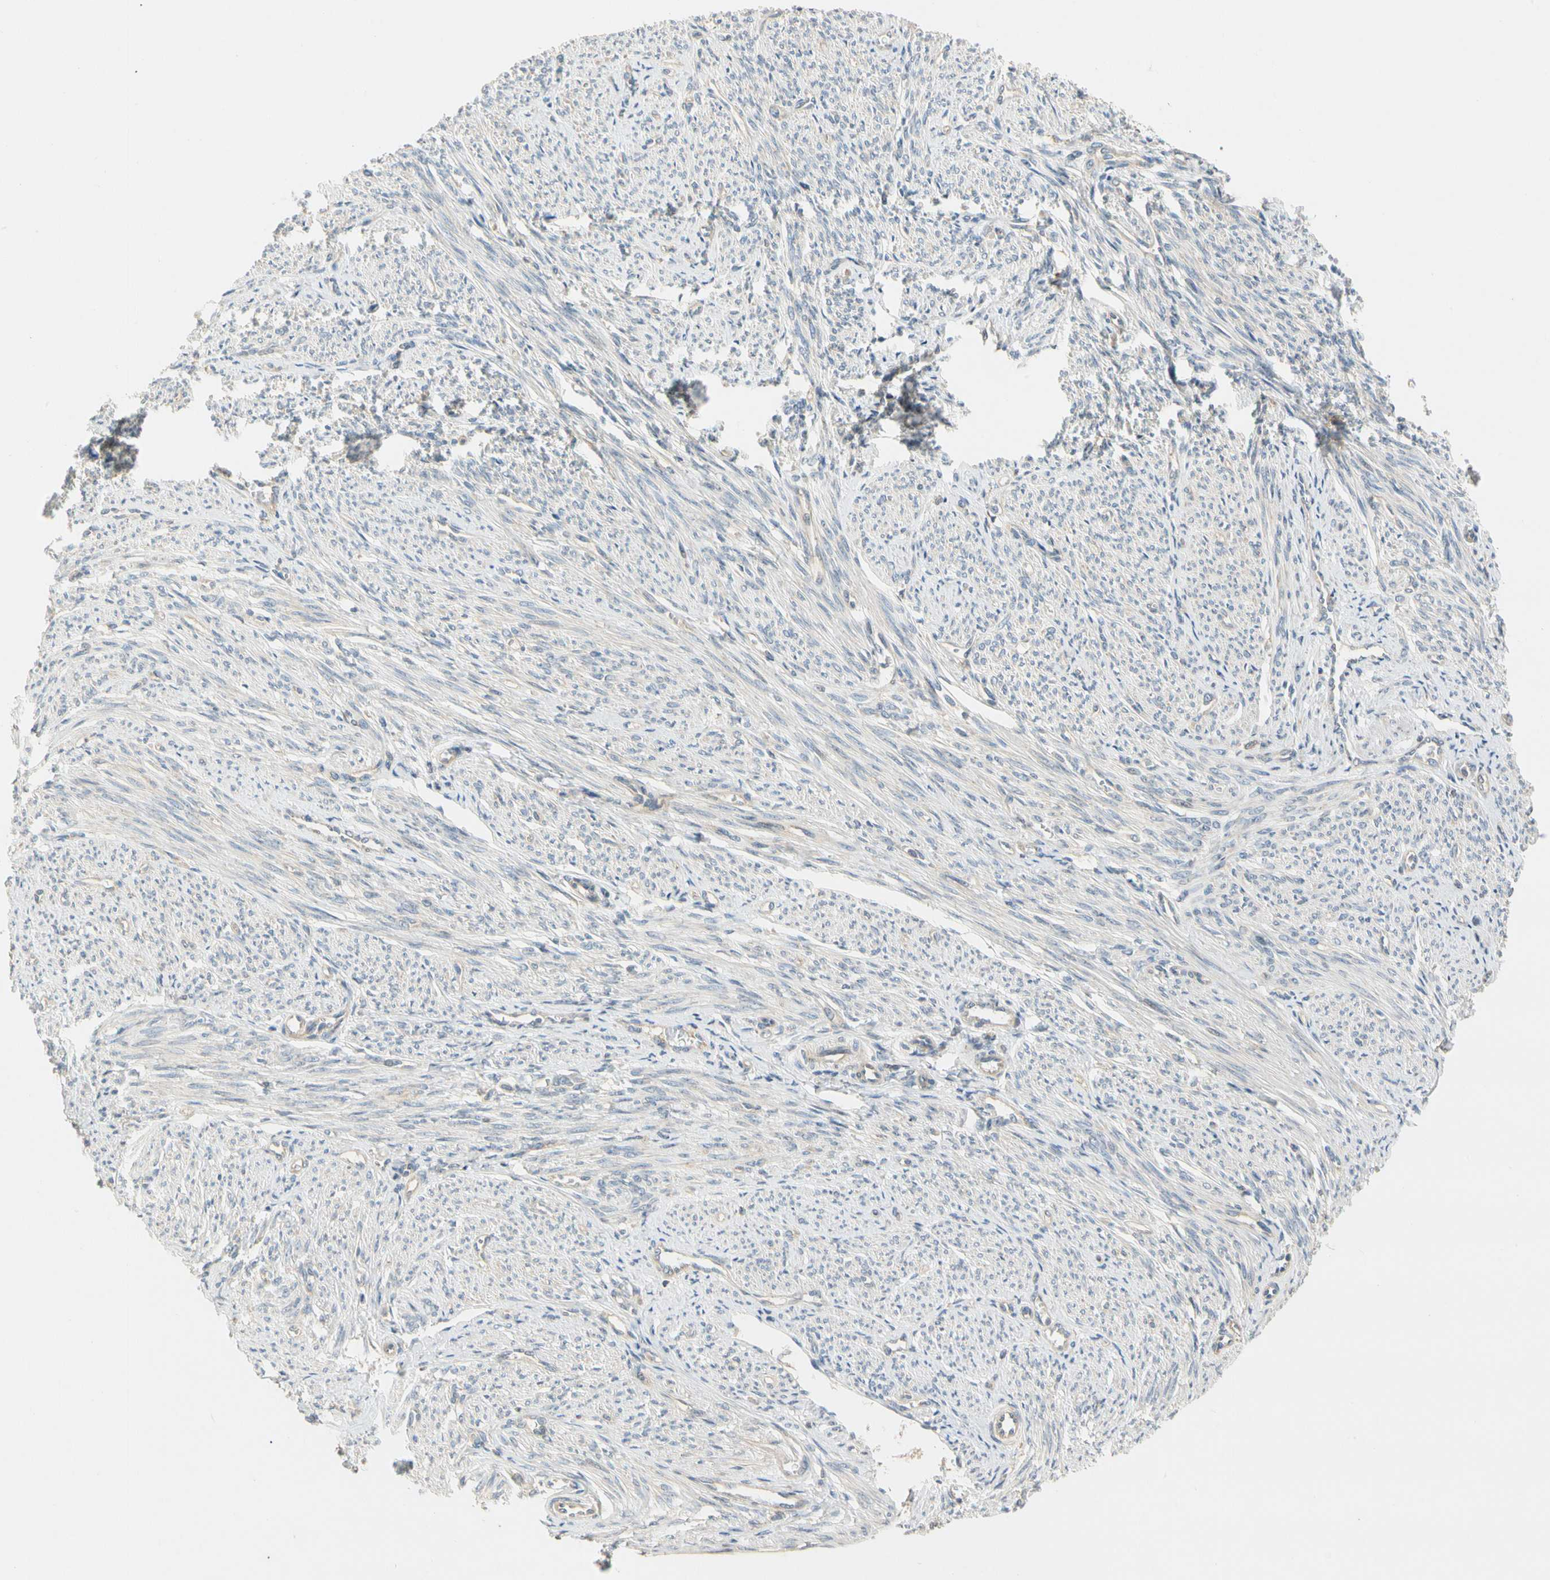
{"staining": {"intensity": "weak", "quantity": "25%-75%", "location": "cytoplasmic/membranous"}, "tissue": "smooth muscle", "cell_type": "Smooth muscle cells", "image_type": "normal", "snomed": [{"axis": "morphology", "description": "Normal tissue, NOS"}, {"axis": "topography", "description": "Smooth muscle"}], "caption": "Immunohistochemistry (IHC) micrograph of unremarkable smooth muscle stained for a protein (brown), which displays low levels of weak cytoplasmic/membranous positivity in approximately 25%-75% of smooth muscle cells.", "gene": "GATD1", "patient": {"sex": "female", "age": 65}}